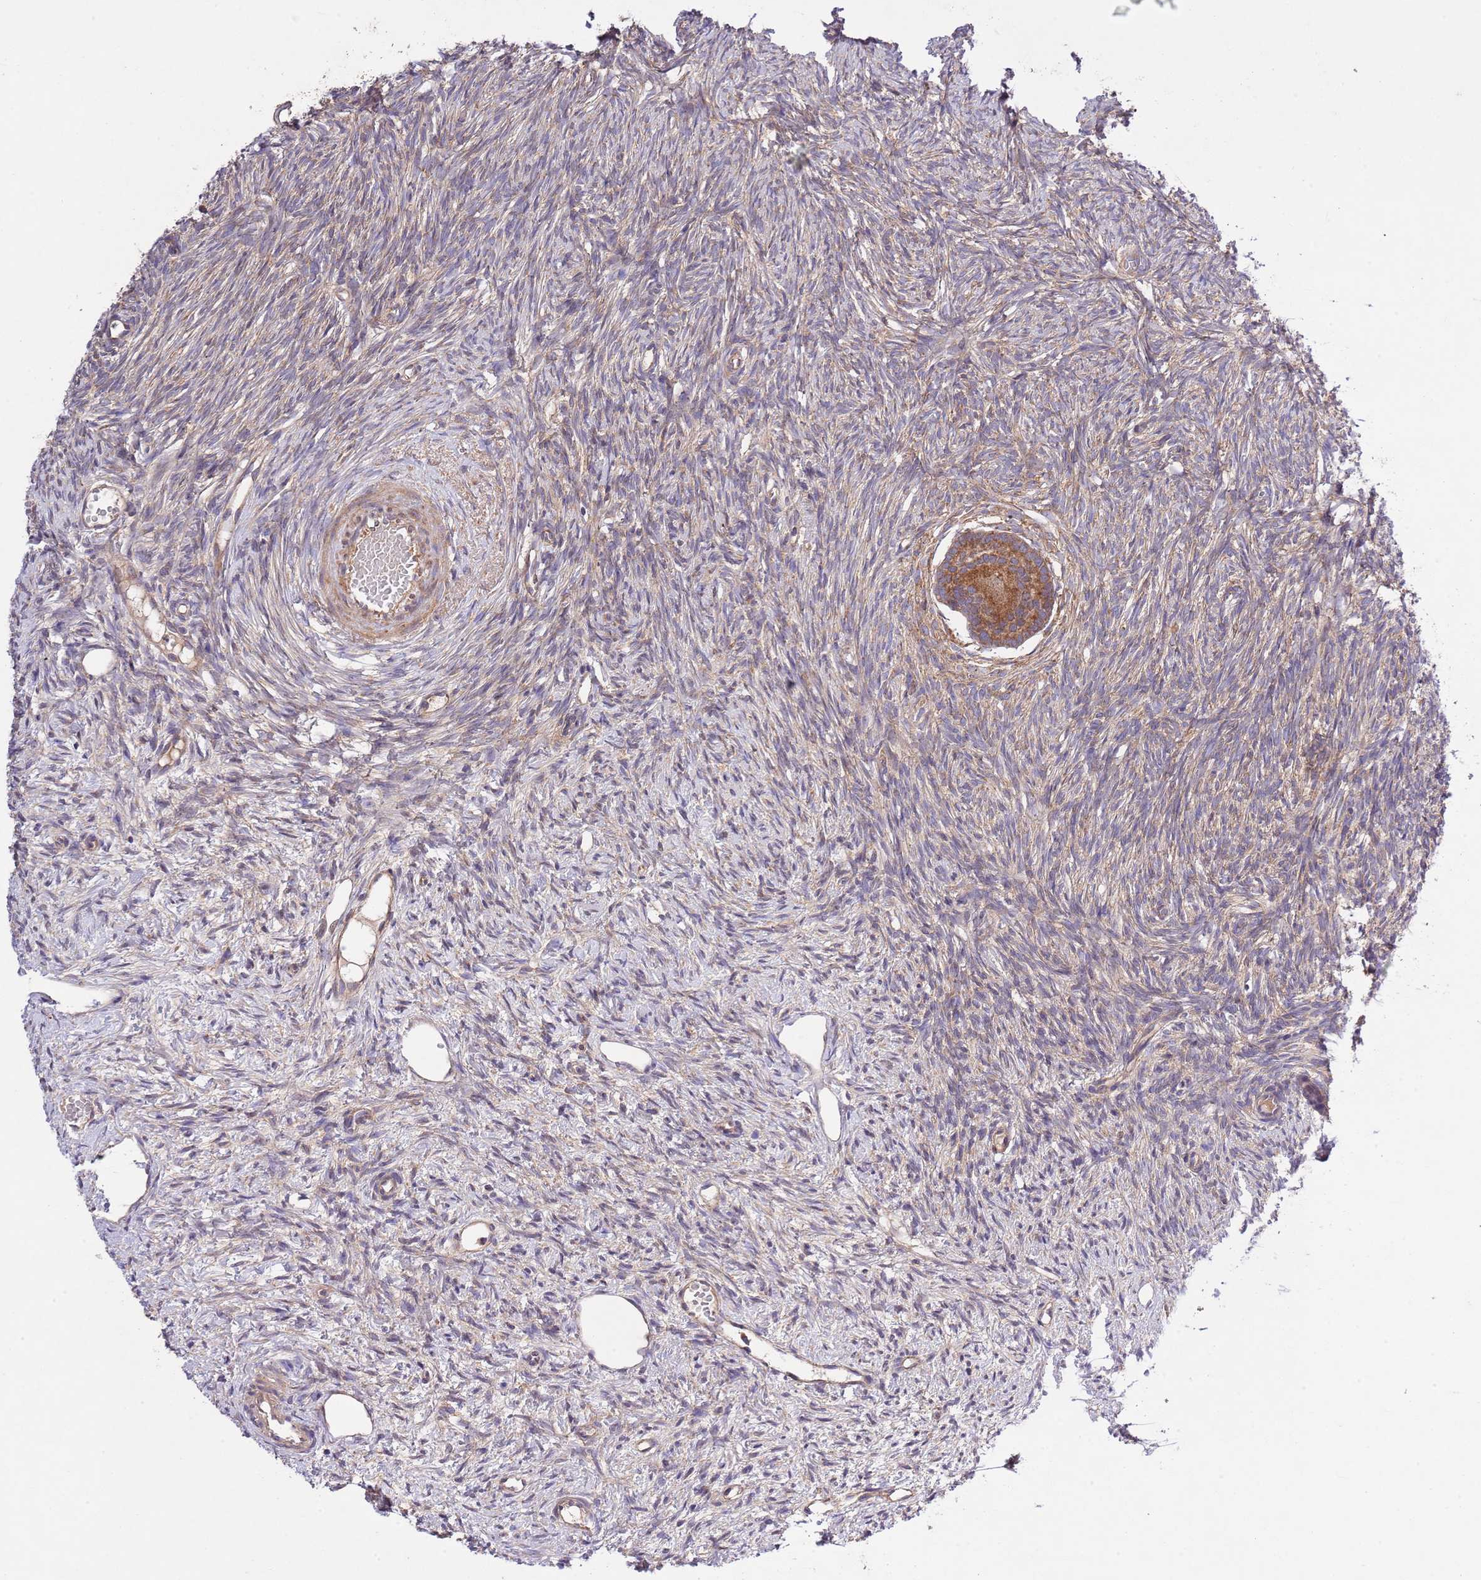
{"staining": {"intensity": "strong", "quantity": ">75%", "location": "cytoplasmic/membranous"}, "tissue": "ovary", "cell_type": "Follicle cells", "image_type": "normal", "snomed": [{"axis": "morphology", "description": "Normal tissue, NOS"}, {"axis": "topography", "description": "Ovary"}], "caption": "This image reveals IHC staining of benign human ovary, with high strong cytoplasmic/membranous expression in about >75% of follicle cells.", "gene": "MFNG", "patient": {"sex": "female", "age": 51}}